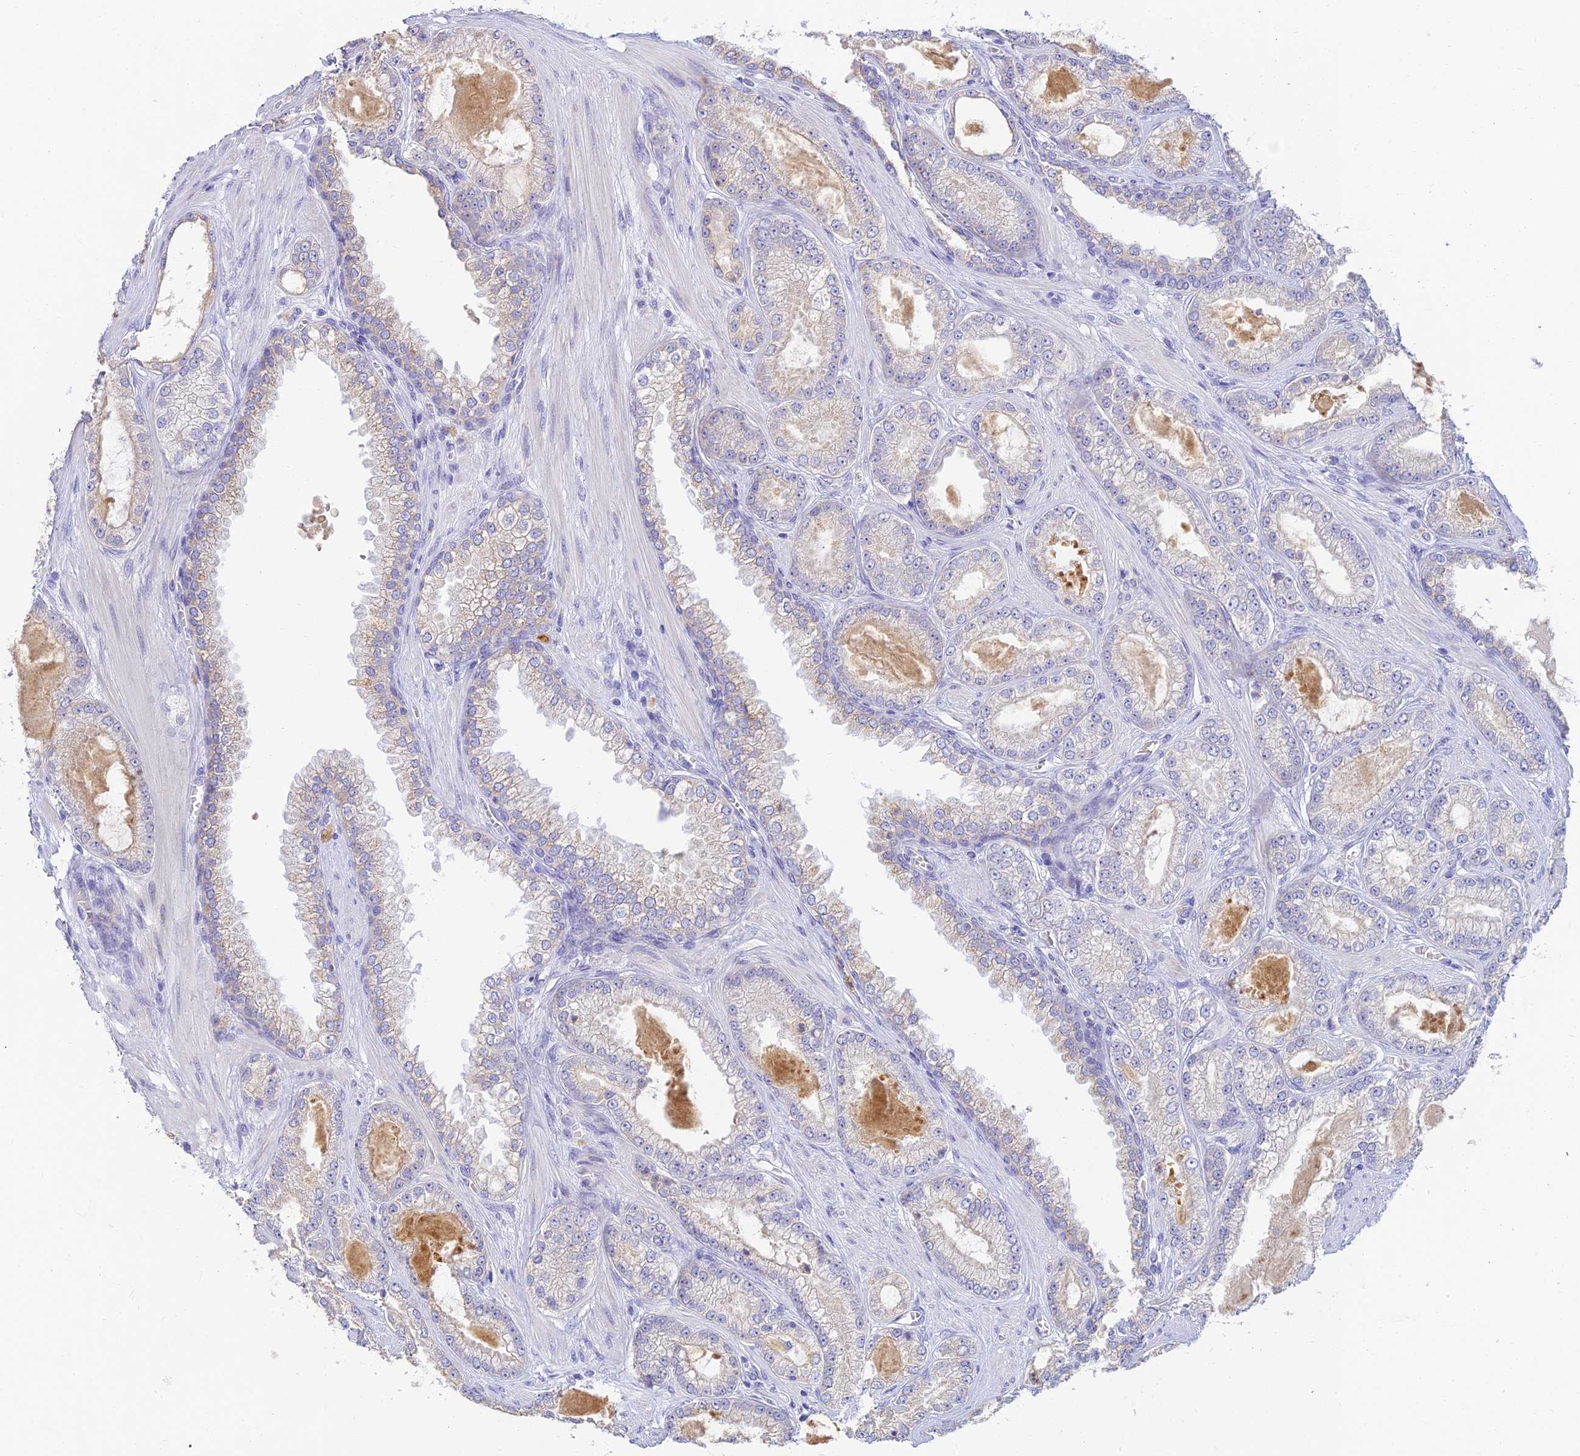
{"staining": {"intensity": "negative", "quantity": "none", "location": "none"}, "tissue": "prostate cancer", "cell_type": "Tumor cells", "image_type": "cancer", "snomed": [{"axis": "morphology", "description": "Adenocarcinoma, Low grade"}, {"axis": "topography", "description": "Prostate"}], "caption": "This is an immunohistochemistry histopathology image of human prostate adenocarcinoma (low-grade). There is no expression in tumor cells.", "gene": "INTS13", "patient": {"sex": "male", "age": 57}}